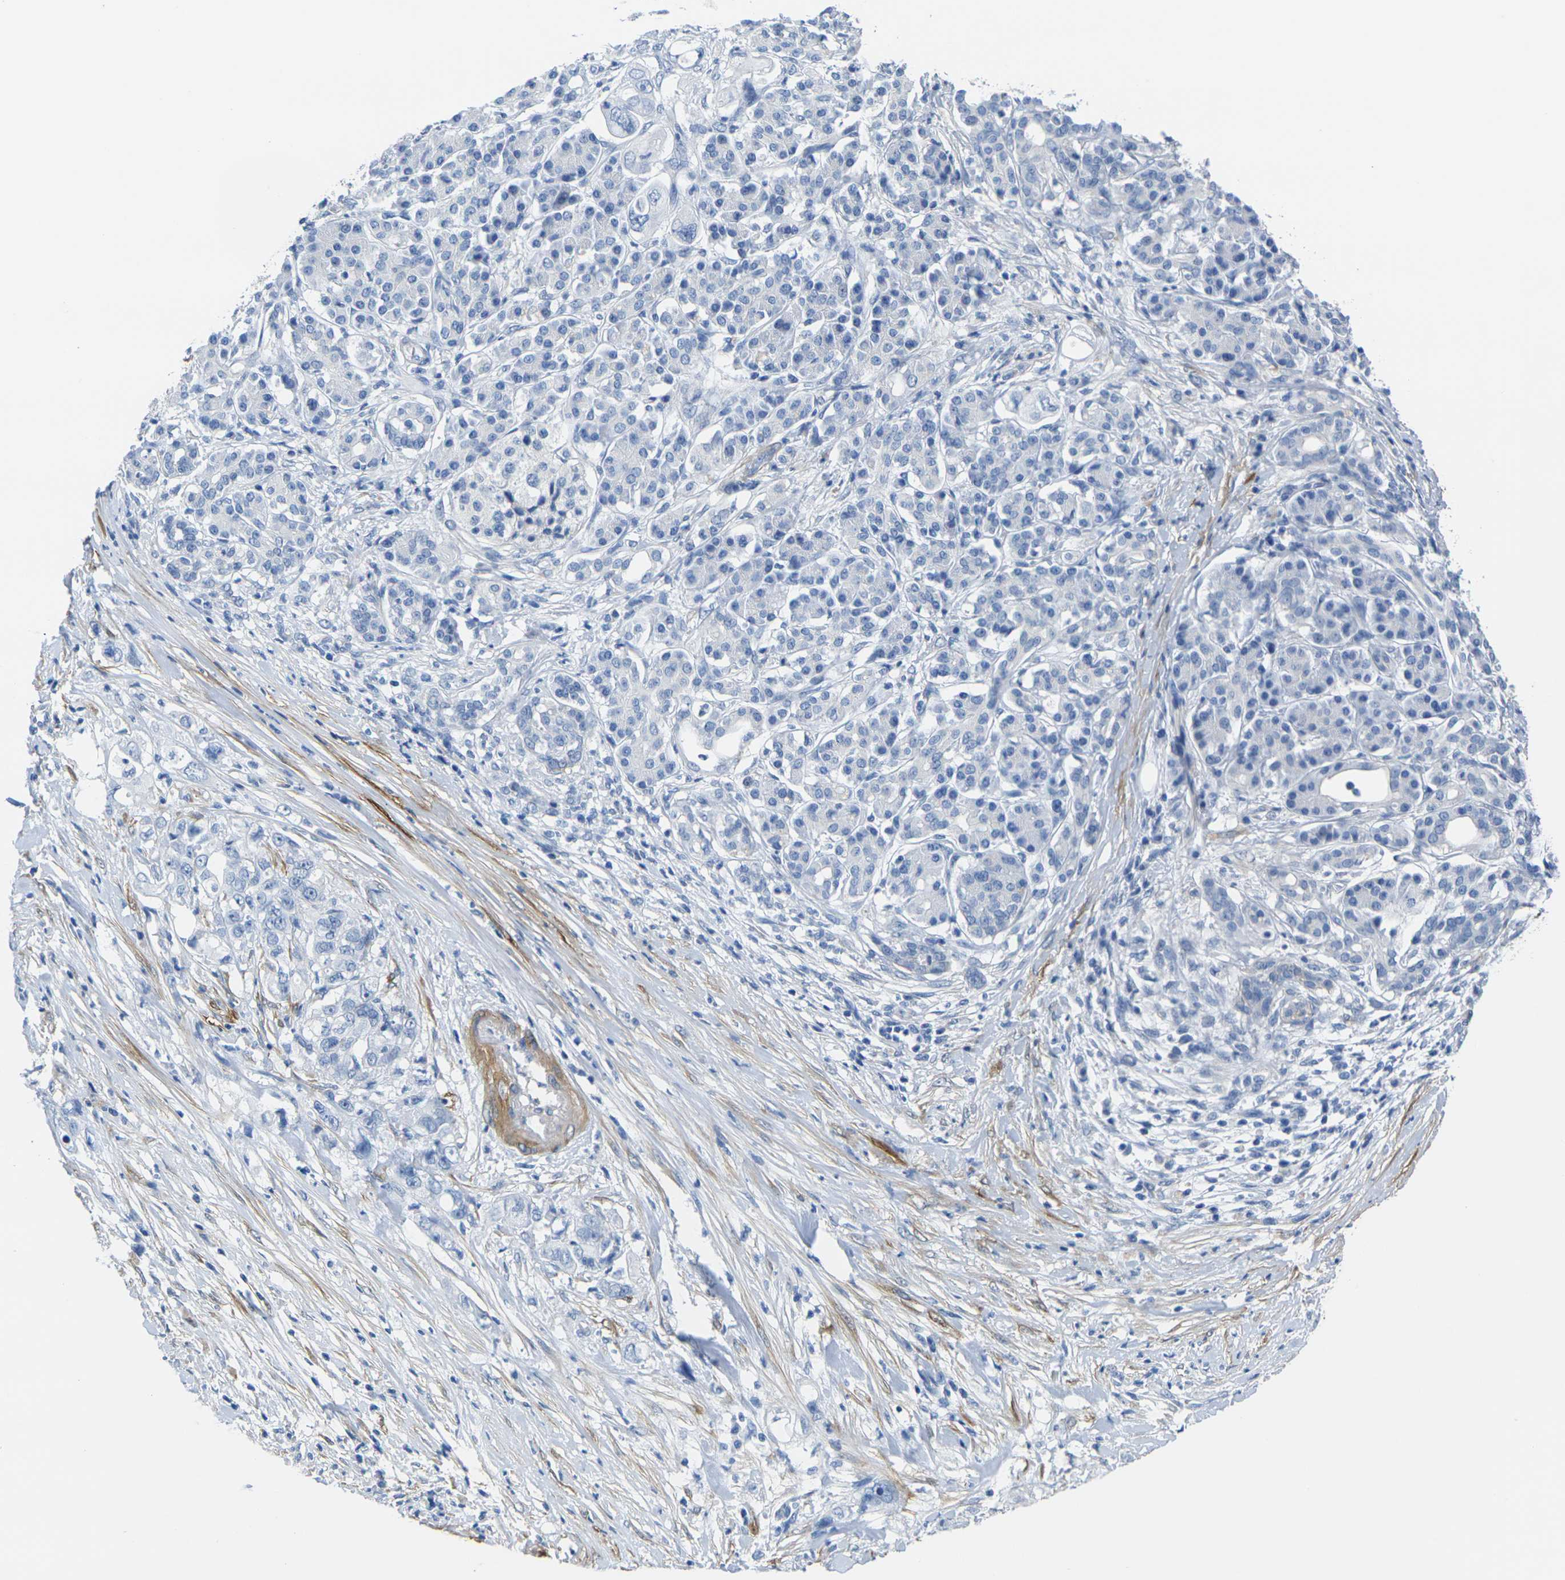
{"staining": {"intensity": "negative", "quantity": "none", "location": "none"}, "tissue": "pancreatic cancer", "cell_type": "Tumor cells", "image_type": "cancer", "snomed": [{"axis": "morphology", "description": "Normal tissue, NOS"}, {"axis": "topography", "description": "Pancreas"}], "caption": "Pancreatic cancer was stained to show a protein in brown. There is no significant expression in tumor cells.", "gene": "CNN1", "patient": {"sex": "male", "age": 42}}